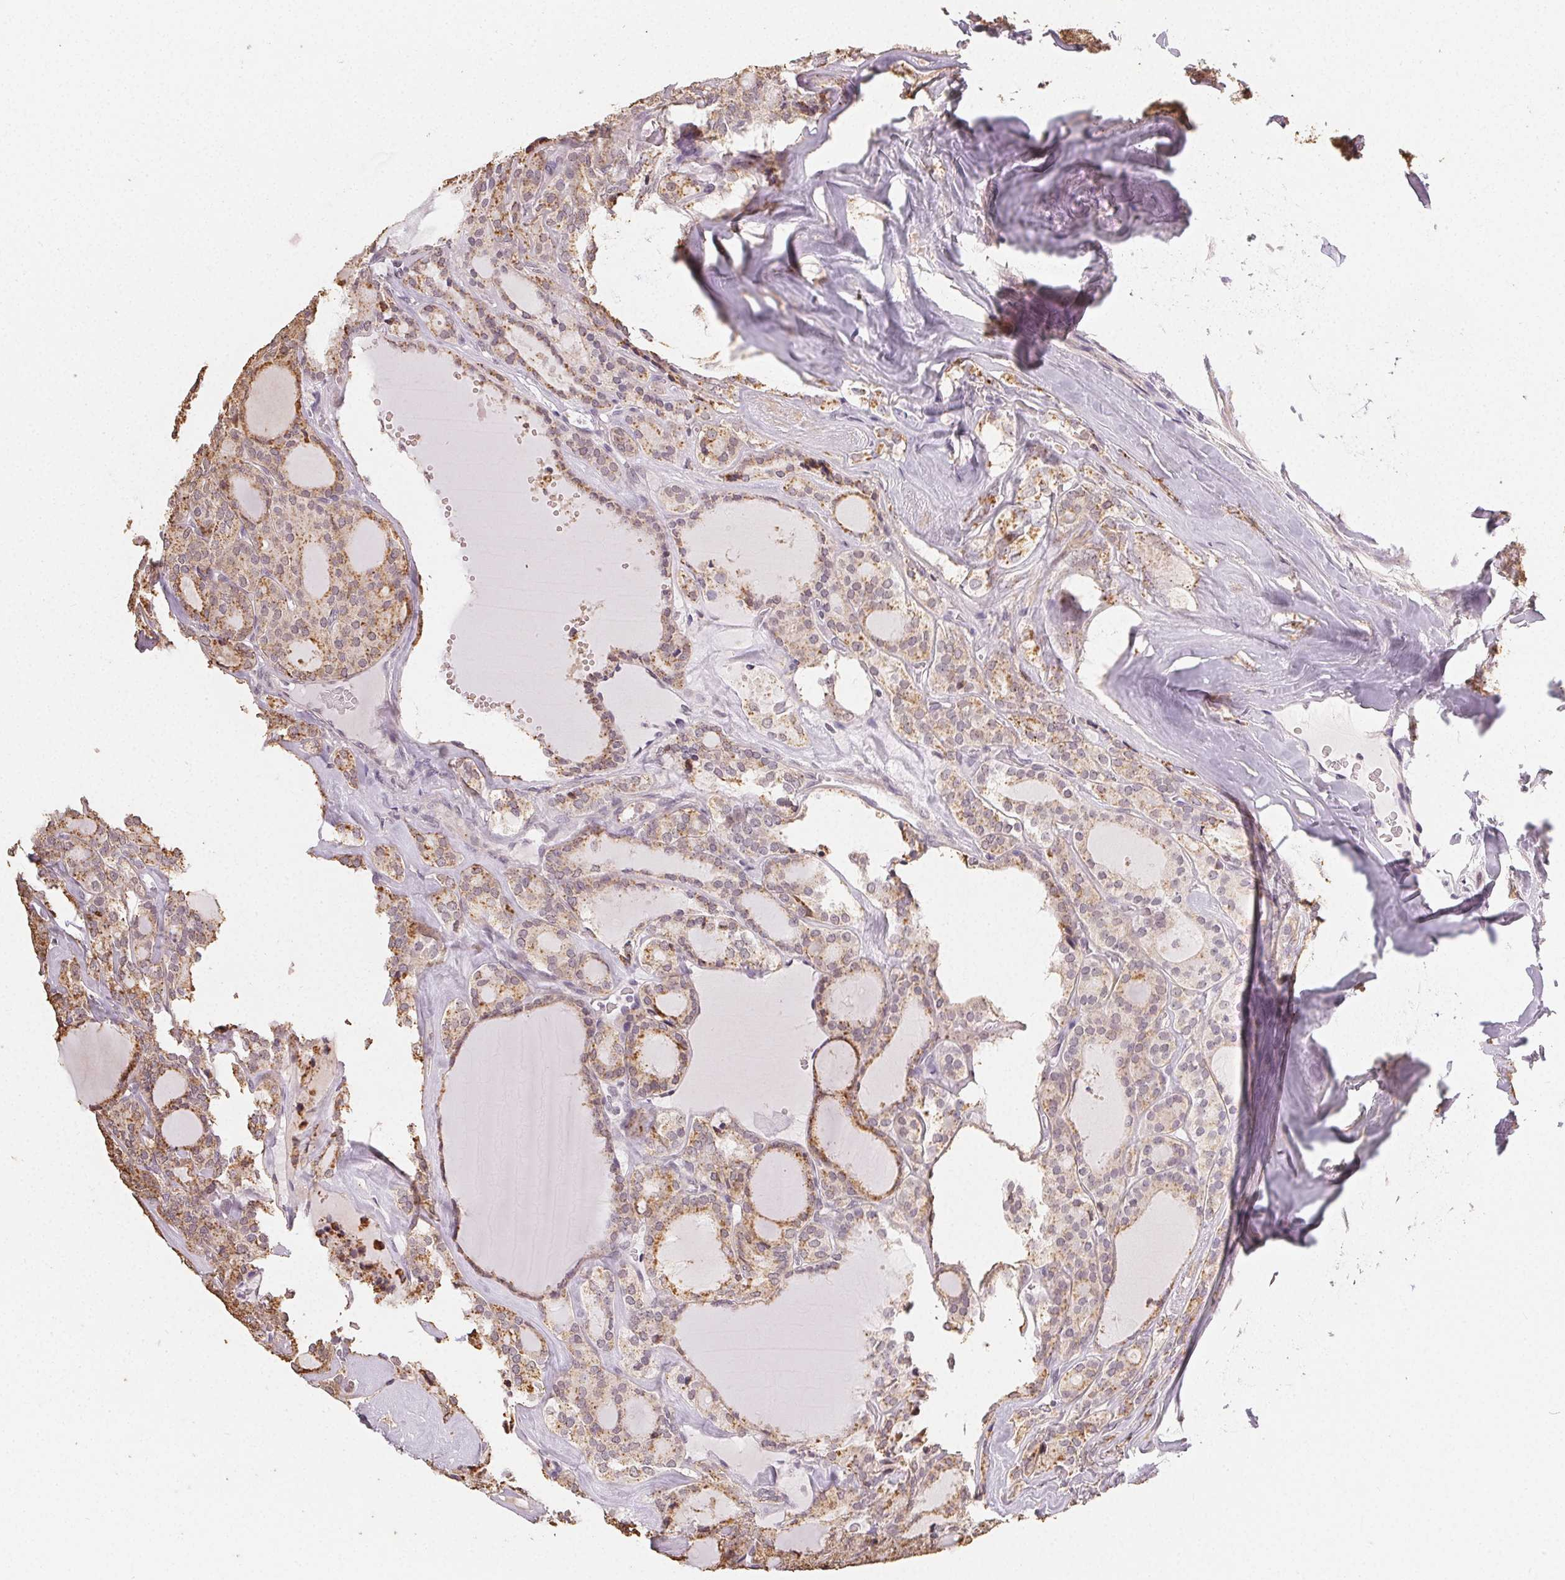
{"staining": {"intensity": "moderate", "quantity": ">75%", "location": "cytoplasmic/membranous"}, "tissue": "thyroid cancer", "cell_type": "Tumor cells", "image_type": "cancer", "snomed": [{"axis": "morphology", "description": "Follicular adenoma carcinoma, NOS"}, {"axis": "topography", "description": "Thyroid gland"}], "caption": "Moderate cytoplasmic/membranous expression for a protein is seen in about >75% of tumor cells of thyroid cancer using immunohistochemistry (IHC).", "gene": "TMEM174", "patient": {"sex": "male", "age": 74}}